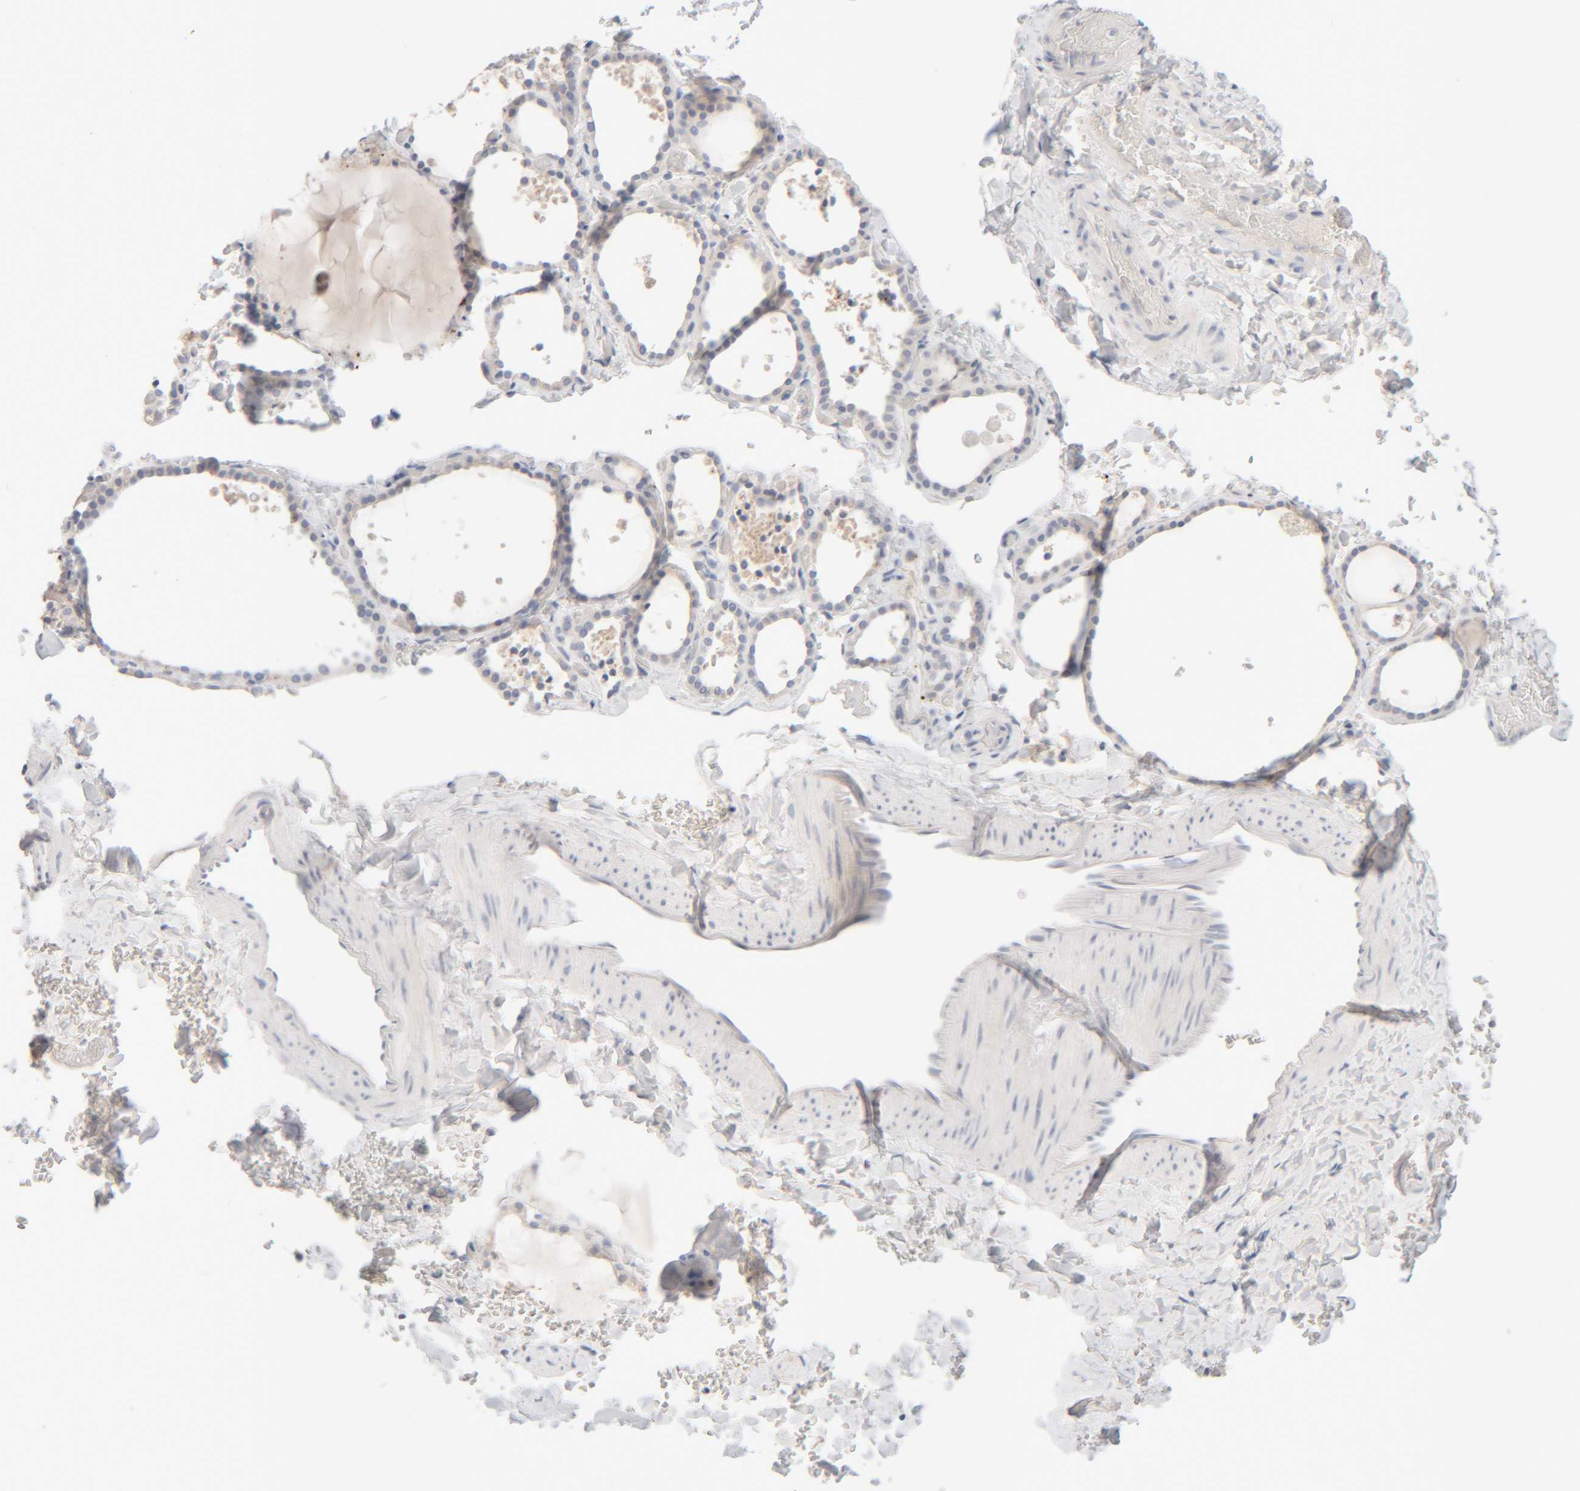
{"staining": {"intensity": "negative", "quantity": "none", "location": "none"}, "tissue": "thyroid gland", "cell_type": "Glandular cells", "image_type": "normal", "snomed": [{"axis": "morphology", "description": "Normal tissue, NOS"}, {"axis": "topography", "description": "Thyroid gland"}], "caption": "Immunohistochemistry (IHC) histopathology image of normal thyroid gland stained for a protein (brown), which exhibits no staining in glandular cells.", "gene": "RIDA", "patient": {"sex": "female", "age": 44}}